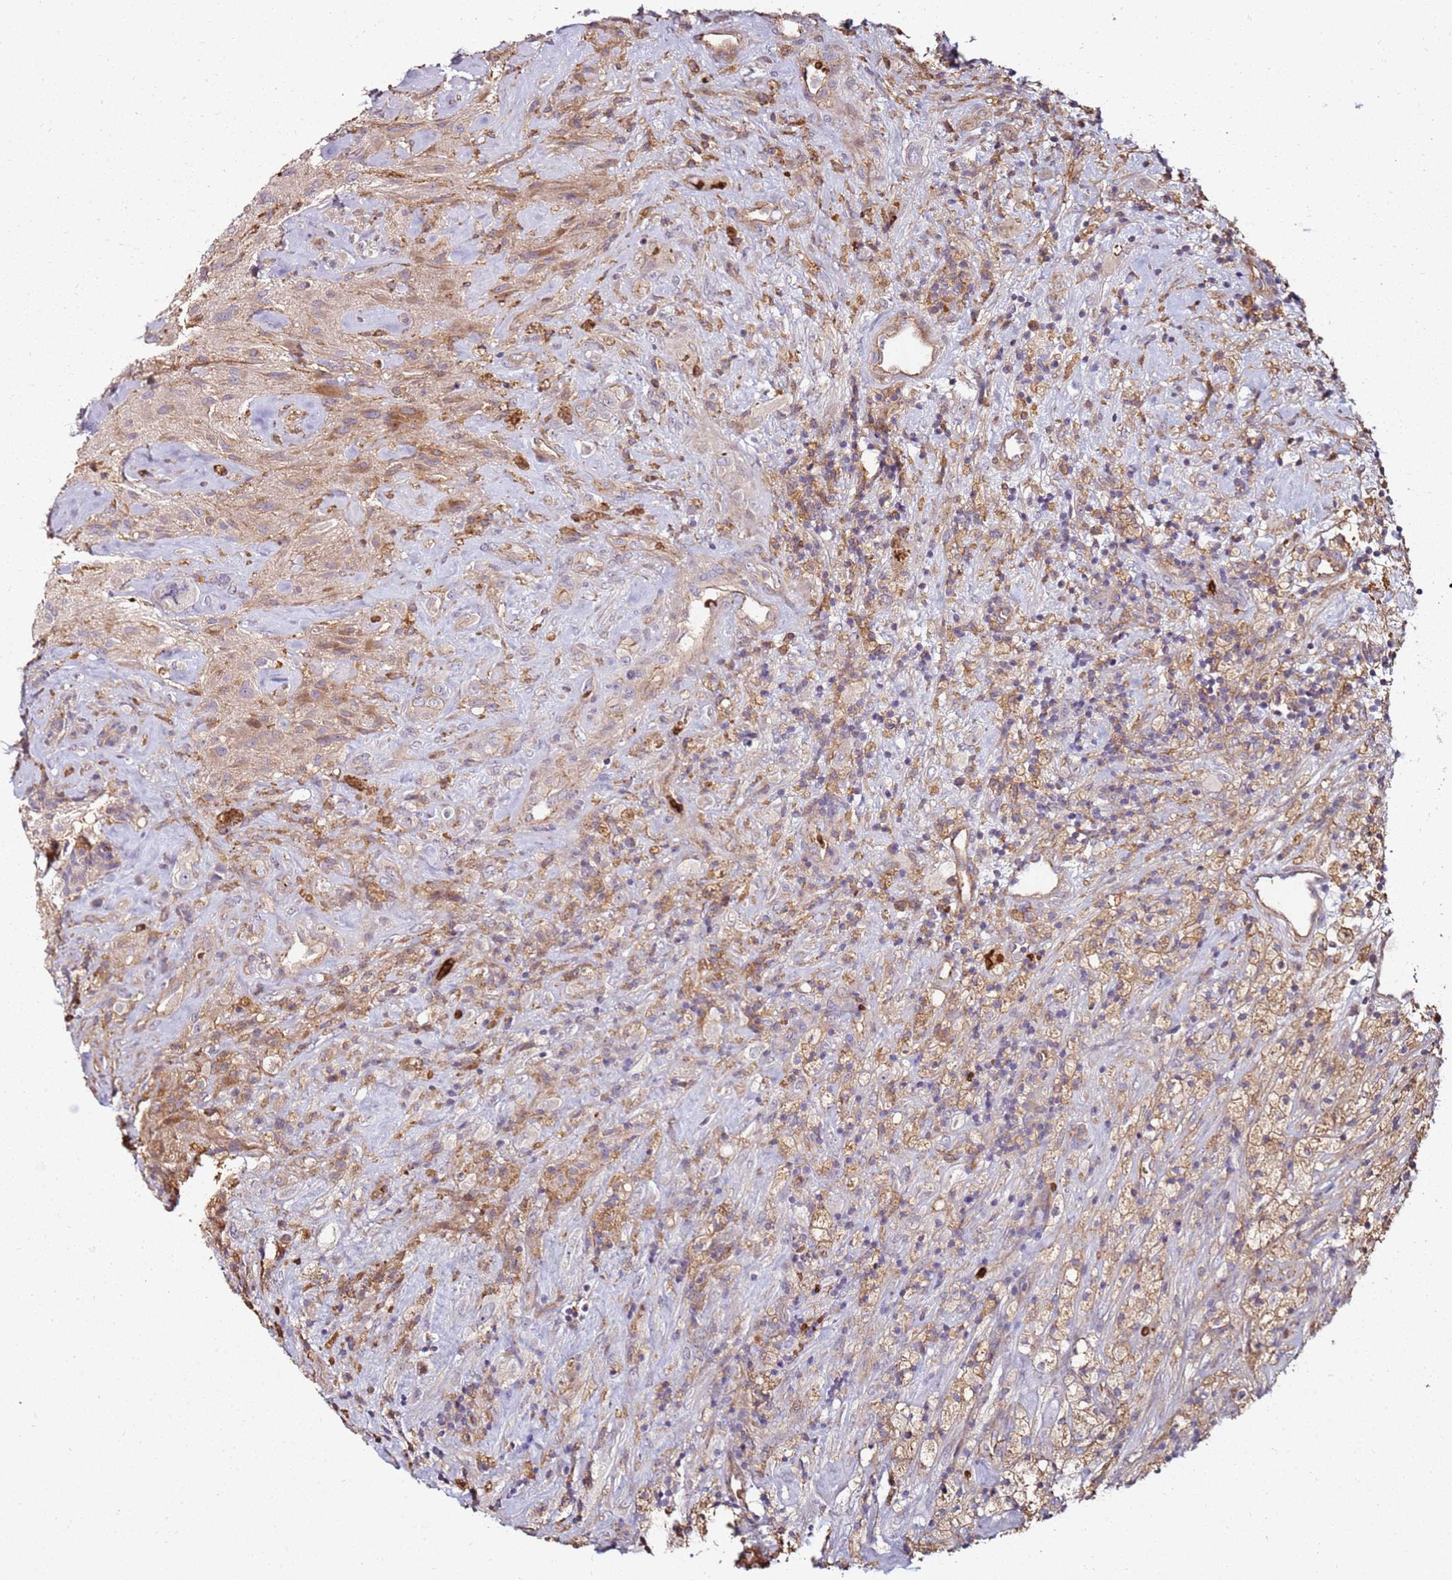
{"staining": {"intensity": "moderate", "quantity": "25%-75%", "location": "cytoplasmic/membranous"}, "tissue": "glioma", "cell_type": "Tumor cells", "image_type": "cancer", "snomed": [{"axis": "morphology", "description": "Glioma, malignant, High grade"}, {"axis": "topography", "description": "Brain"}], "caption": "Moderate cytoplasmic/membranous positivity for a protein is seen in approximately 25%-75% of tumor cells of high-grade glioma (malignant) using immunohistochemistry (IHC).", "gene": "RNF11", "patient": {"sex": "male", "age": 69}}